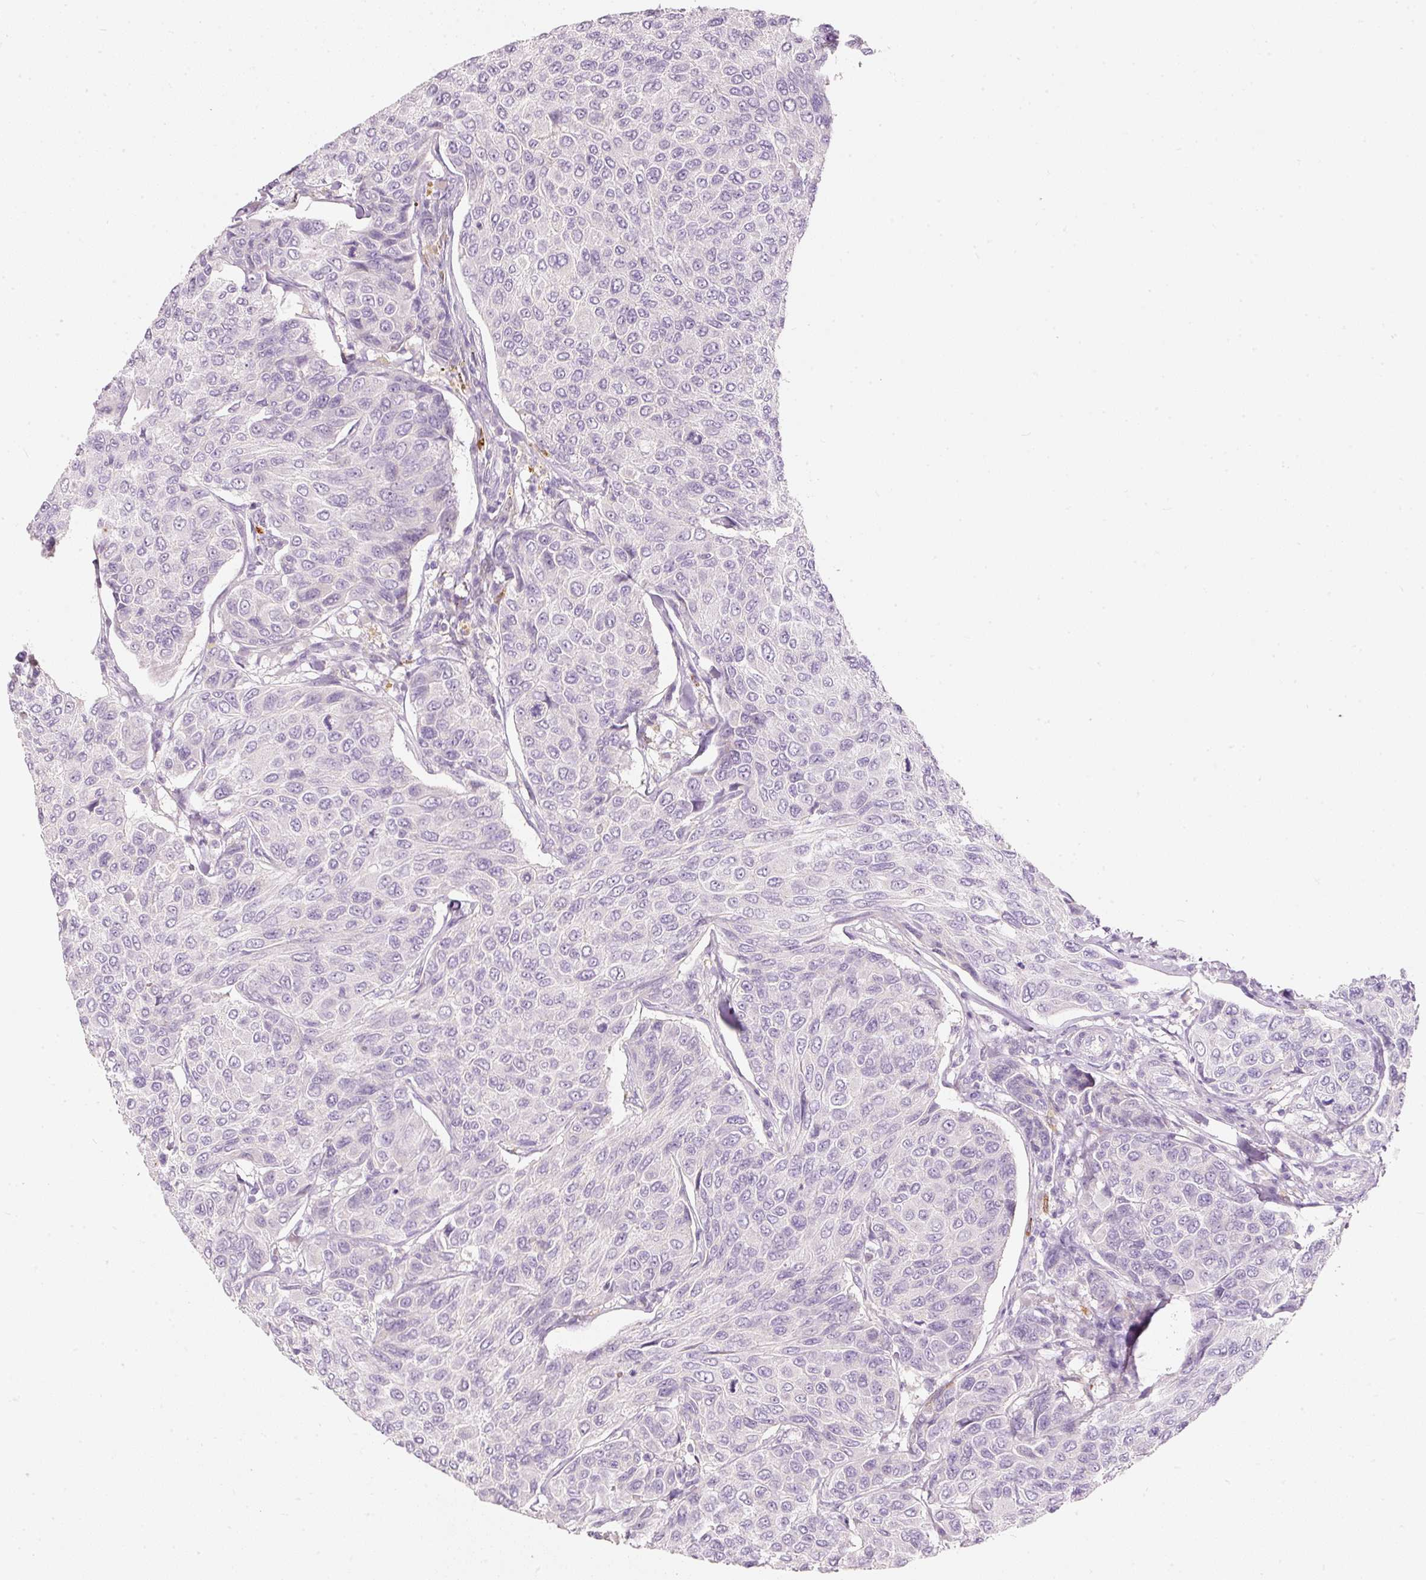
{"staining": {"intensity": "moderate", "quantity": "<25%", "location": "cytoplasmic/membranous"}, "tissue": "breast cancer", "cell_type": "Tumor cells", "image_type": "cancer", "snomed": [{"axis": "morphology", "description": "Duct carcinoma"}, {"axis": "topography", "description": "Breast"}], "caption": "Protein expression analysis of breast cancer (infiltrating ductal carcinoma) shows moderate cytoplasmic/membranous positivity in about <25% of tumor cells.", "gene": "MTHFD2", "patient": {"sex": "female", "age": 55}}